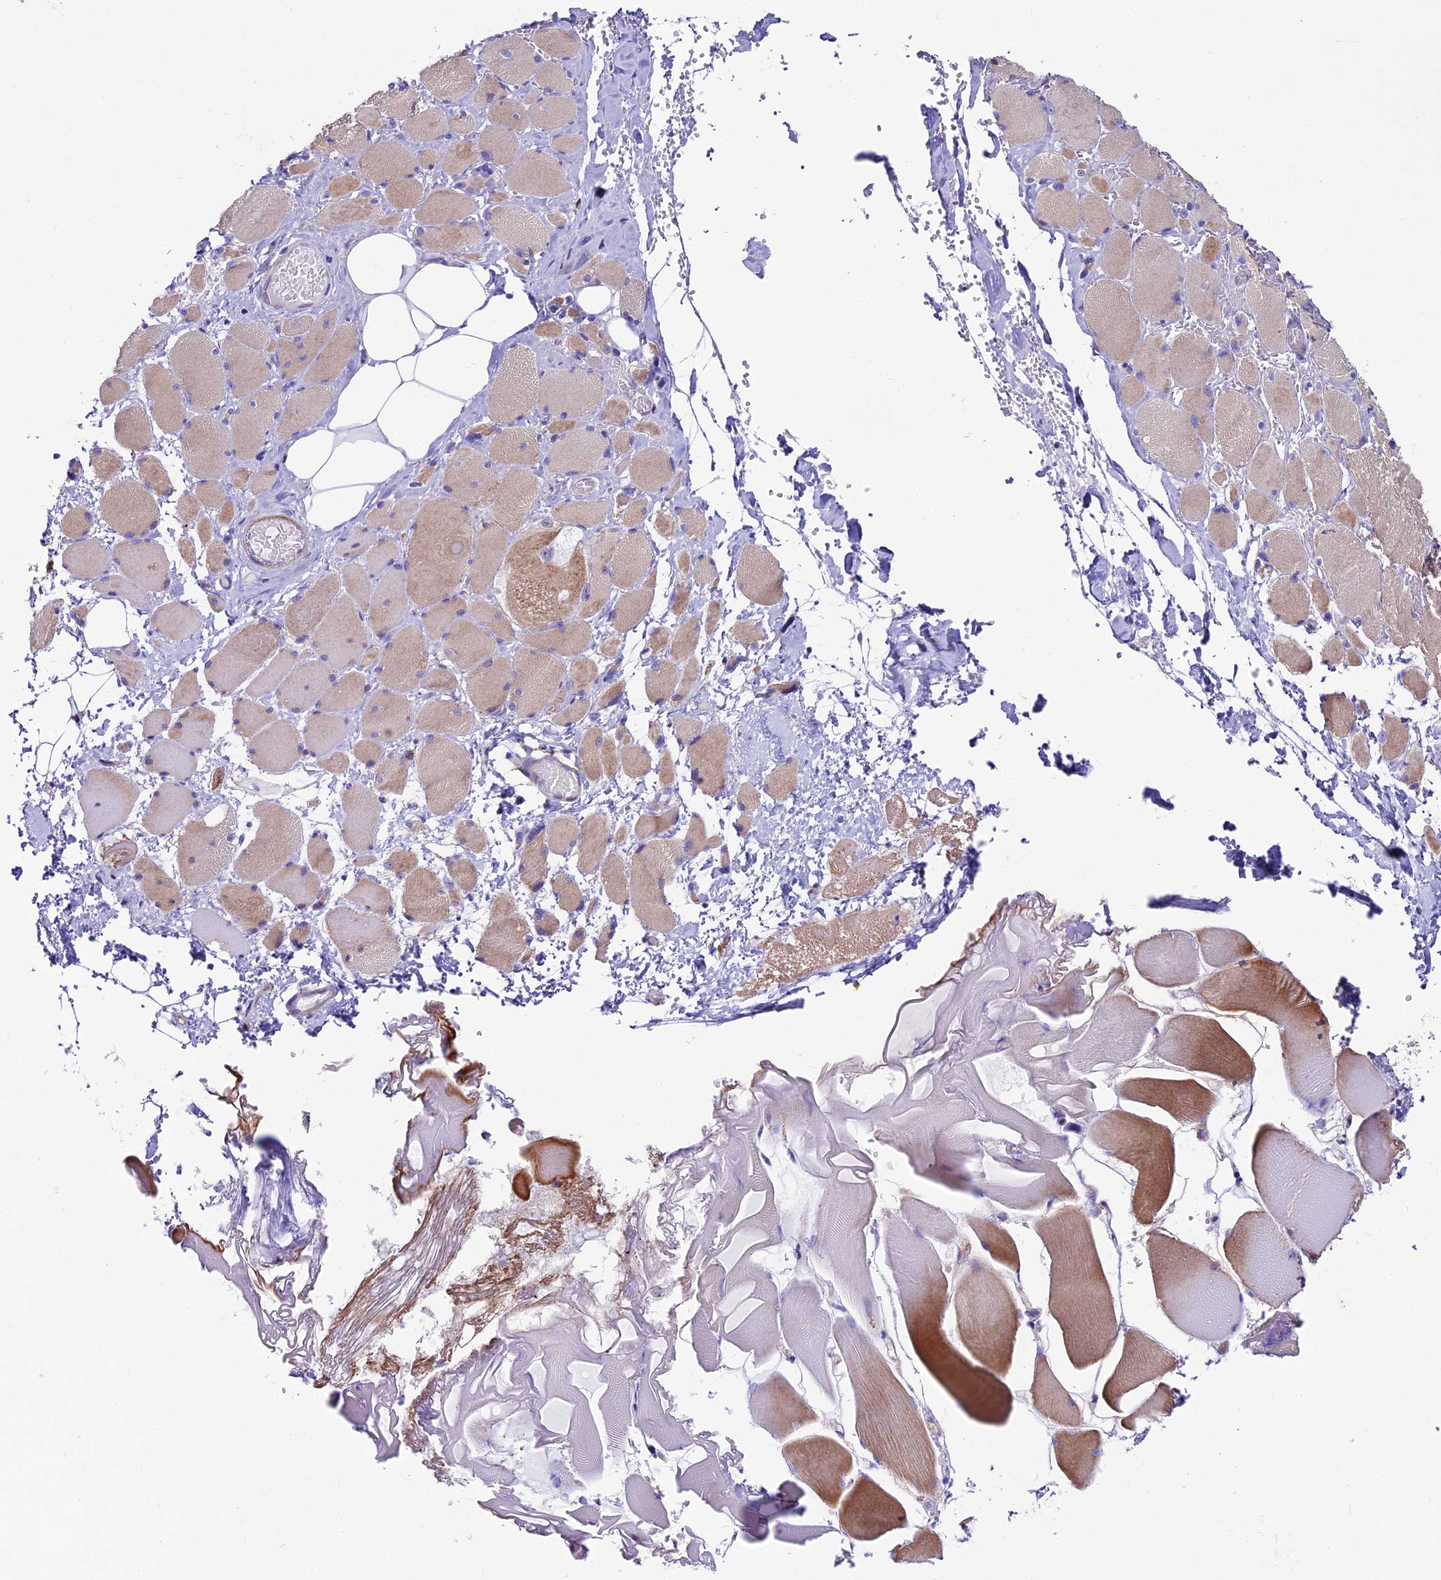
{"staining": {"intensity": "weak", "quantity": "25%-75%", "location": "cytoplasmic/membranous"}, "tissue": "skeletal muscle", "cell_type": "Myocytes", "image_type": "normal", "snomed": [{"axis": "morphology", "description": "Normal tissue, NOS"}, {"axis": "morphology", "description": "Basal cell carcinoma"}, {"axis": "topography", "description": "Skeletal muscle"}], "caption": "Skeletal muscle stained with a brown dye demonstrates weak cytoplasmic/membranous positive positivity in approximately 25%-75% of myocytes.", "gene": "IL20RA", "patient": {"sex": "female", "age": 64}}